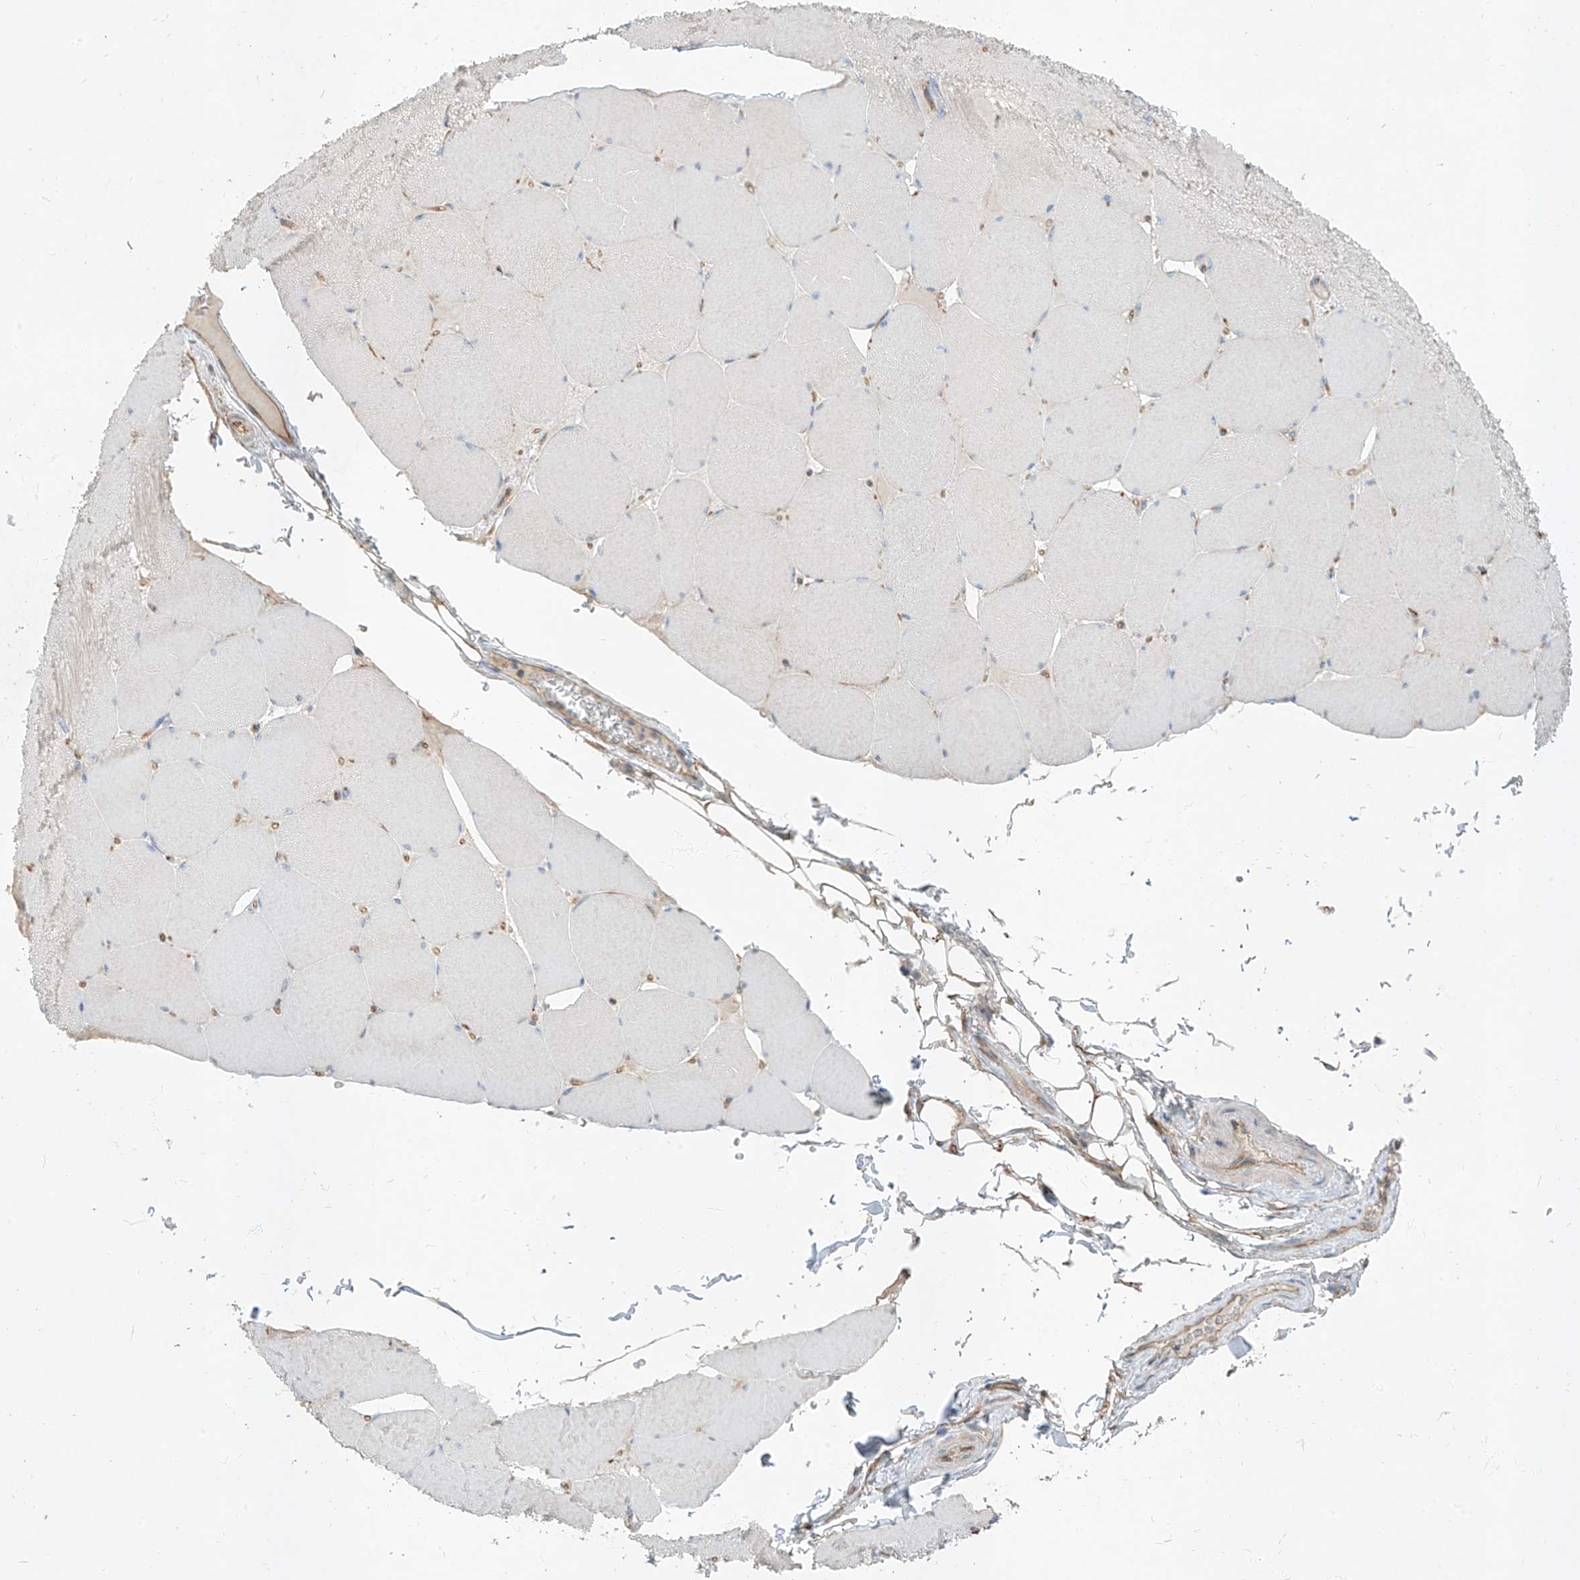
{"staining": {"intensity": "negative", "quantity": "none", "location": "none"}, "tissue": "skeletal muscle", "cell_type": "Myocytes", "image_type": "normal", "snomed": [{"axis": "morphology", "description": "Normal tissue, NOS"}, {"axis": "topography", "description": "Skeletal muscle"}, {"axis": "topography", "description": "Head-Neck"}], "caption": "Photomicrograph shows no protein expression in myocytes of unremarkable skeletal muscle.", "gene": "EPHX4", "patient": {"sex": "male", "age": 66}}